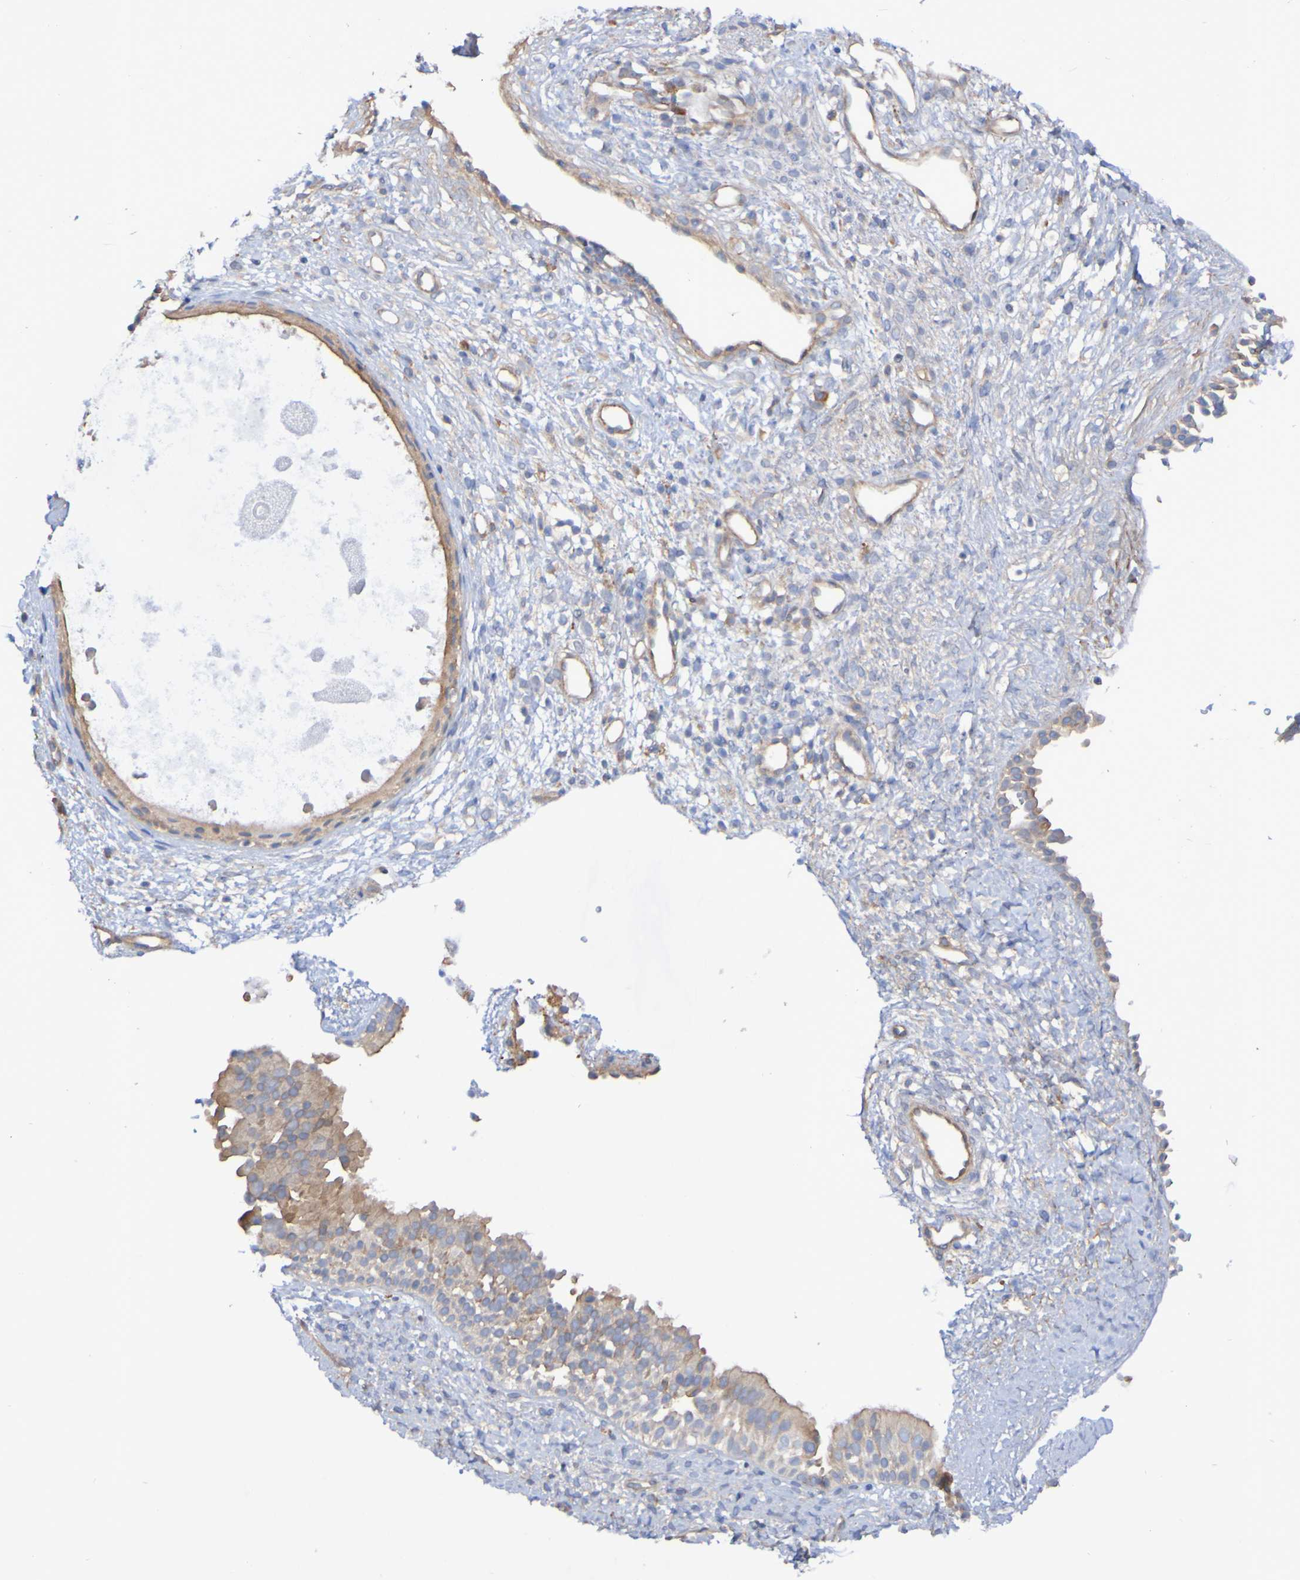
{"staining": {"intensity": "moderate", "quantity": ">75%", "location": "cytoplasmic/membranous"}, "tissue": "nasopharynx", "cell_type": "Respiratory epithelial cells", "image_type": "normal", "snomed": [{"axis": "morphology", "description": "Normal tissue, NOS"}, {"axis": "topography", "description": "Nasopharynx"}], "caption": "A micrograph showing moderate cytoplasmic/membranous positivity in approximately >75% of respiratory epithelial cells in normal nasopharynx, as visualized by brown immunohistochemical staining.", "gene": "SYNJ1", "patient": {"sex": "male", "age": 22}}